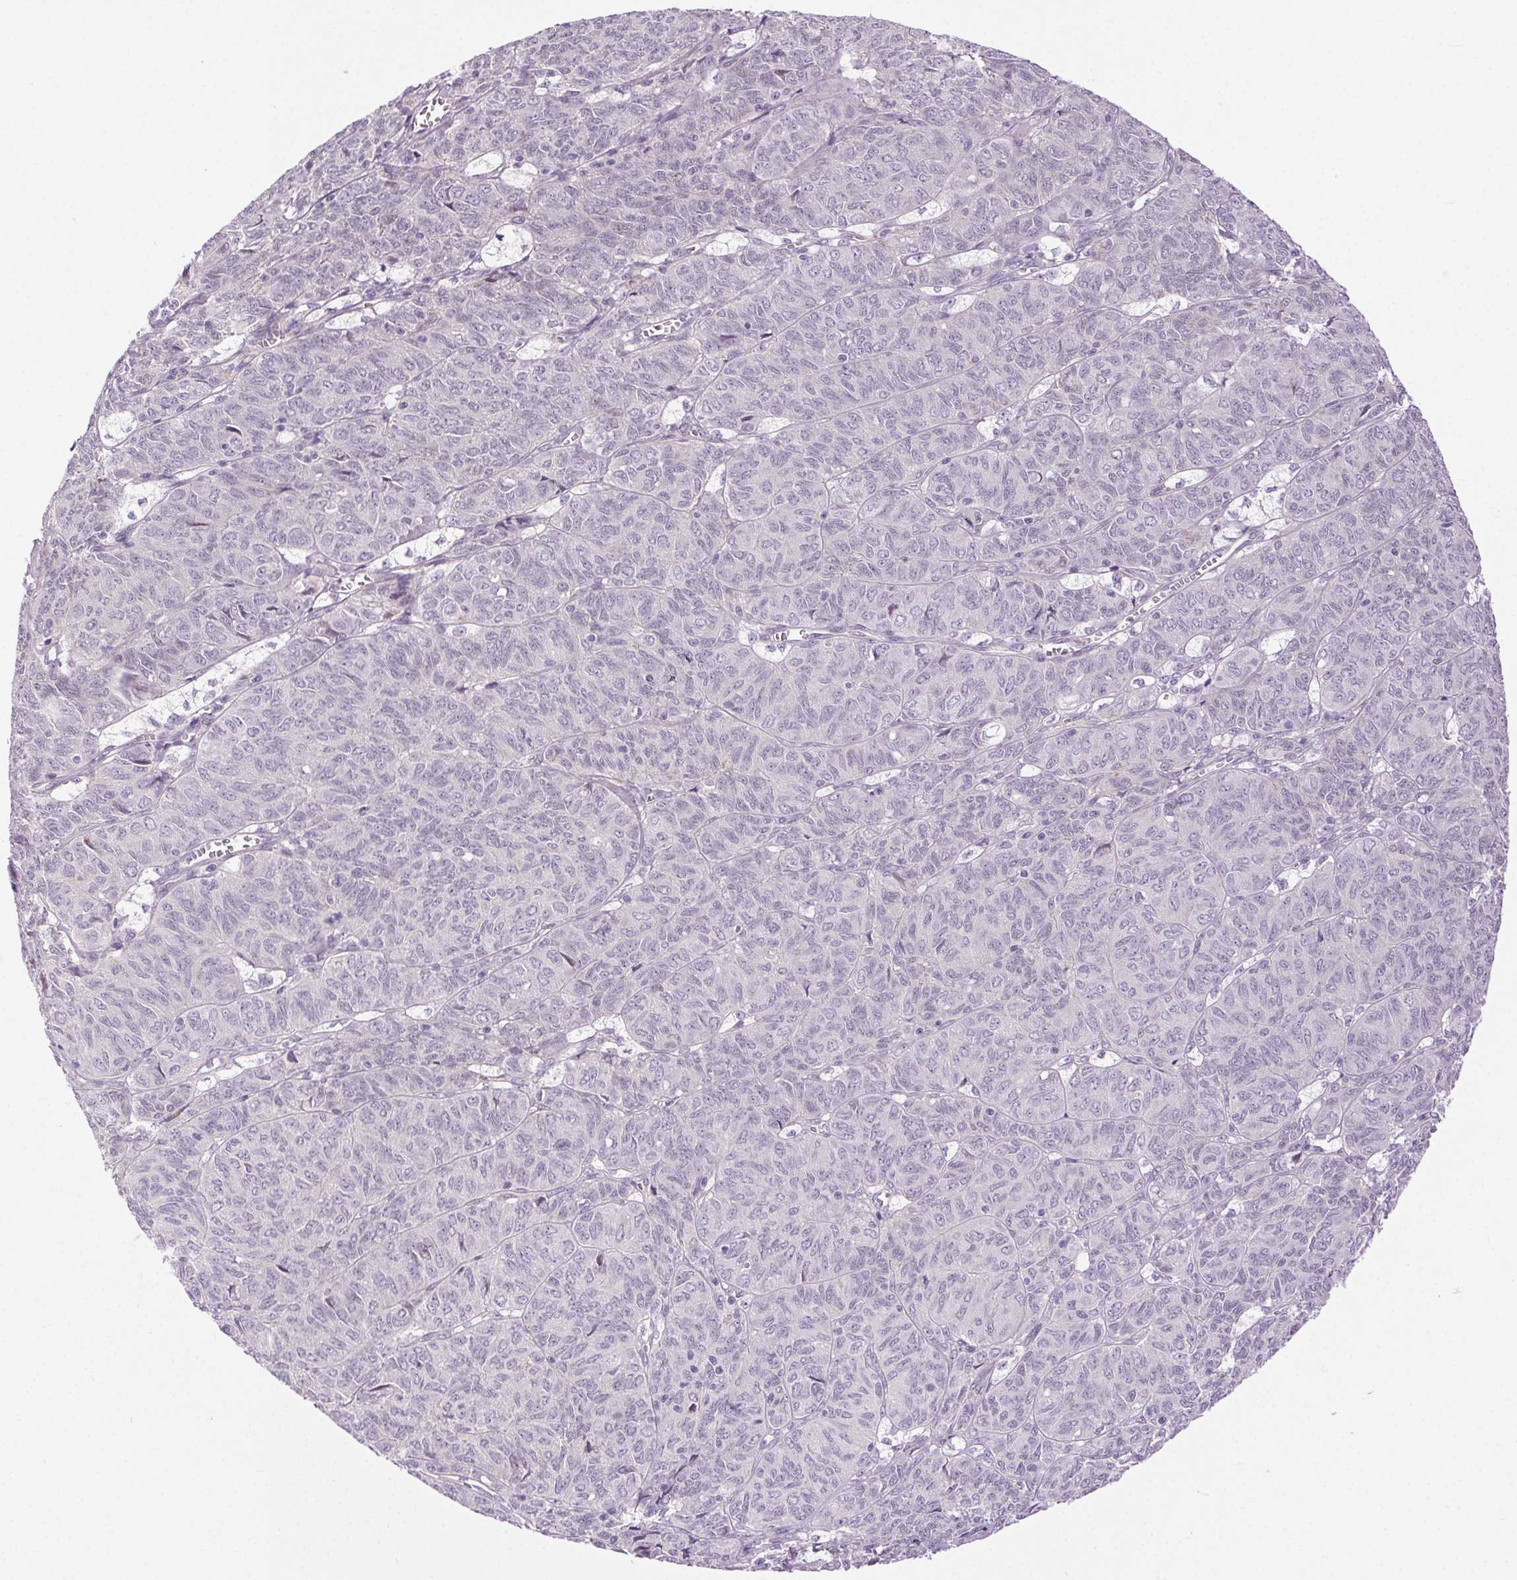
{"staining": {"intensity": "negative", "quantity": "none", "location": "none"}, "tissue": "ovarian cancer", "cell_type": "Tumor cells", "image_type": "cancer", "snomed": [{"axis": "morphology", "description": "Carcinoma, endometroid"}, {"axis": "topography", "description": "Ovary"}], "caption": "Tumor cells are negative for protein expression in human ovarian cancer (endometroid carcinoma).", "gene": "SYT11", "patient": {"sex": "female", "age": 80}}